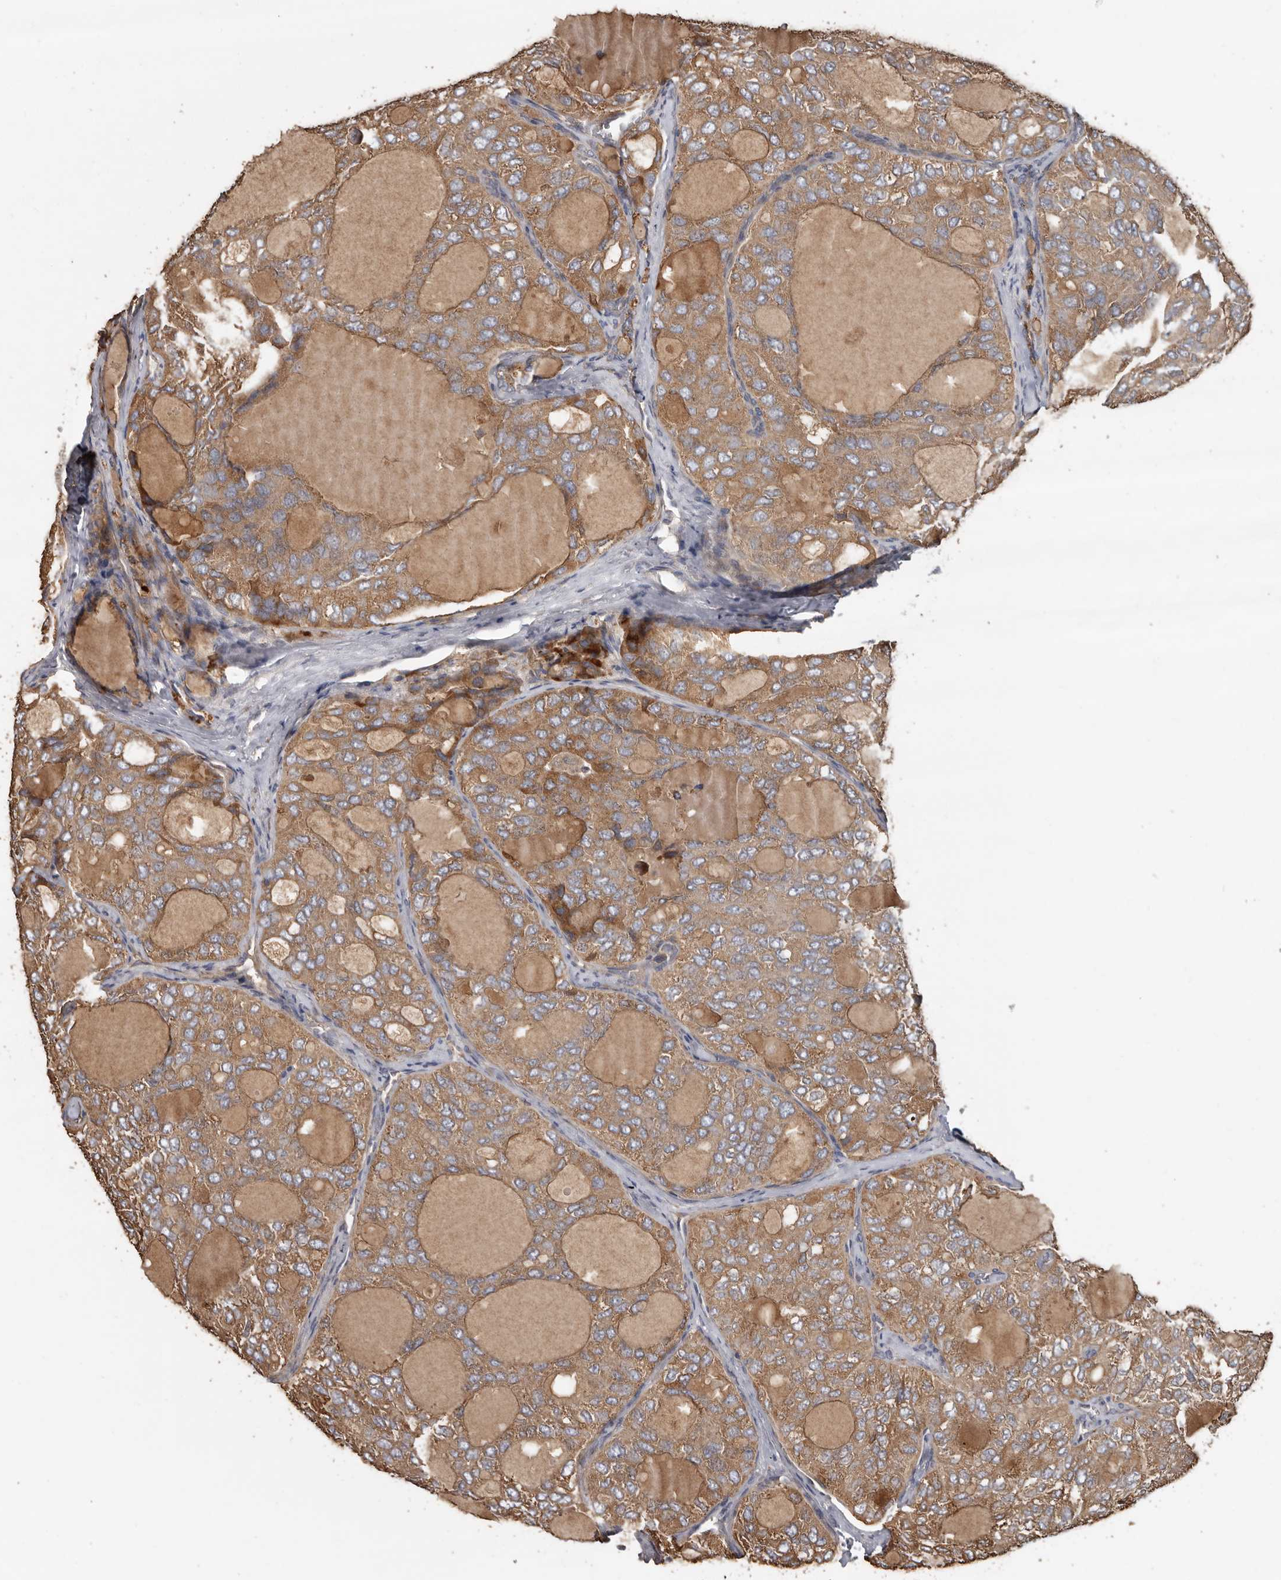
{"staining": {"intensity": "moderate", "quantity": ">75%", "location": "cytoplasmic/membranous"}, "tissue": "thyroid cancer", "cell_type": "Tumor cells", "image_type": "cancer", "snomed": [{"axis": "morphology", "description": "Follicular adenoma carcinoma, NOS"}, {"axis": "topography", "description": "Thyroid gland"}], "caption": "Brown immunohistochemical staining in follicular adenoma carcinoma (thyroid) shows moderate cytoplasmic/membranous expression in approximately >75% of tumor cells. (Brightfield microscopy of DAB IHC at high magnification).", "gene": "FLCN", "patient": {"sex": "male", "age": 75}}